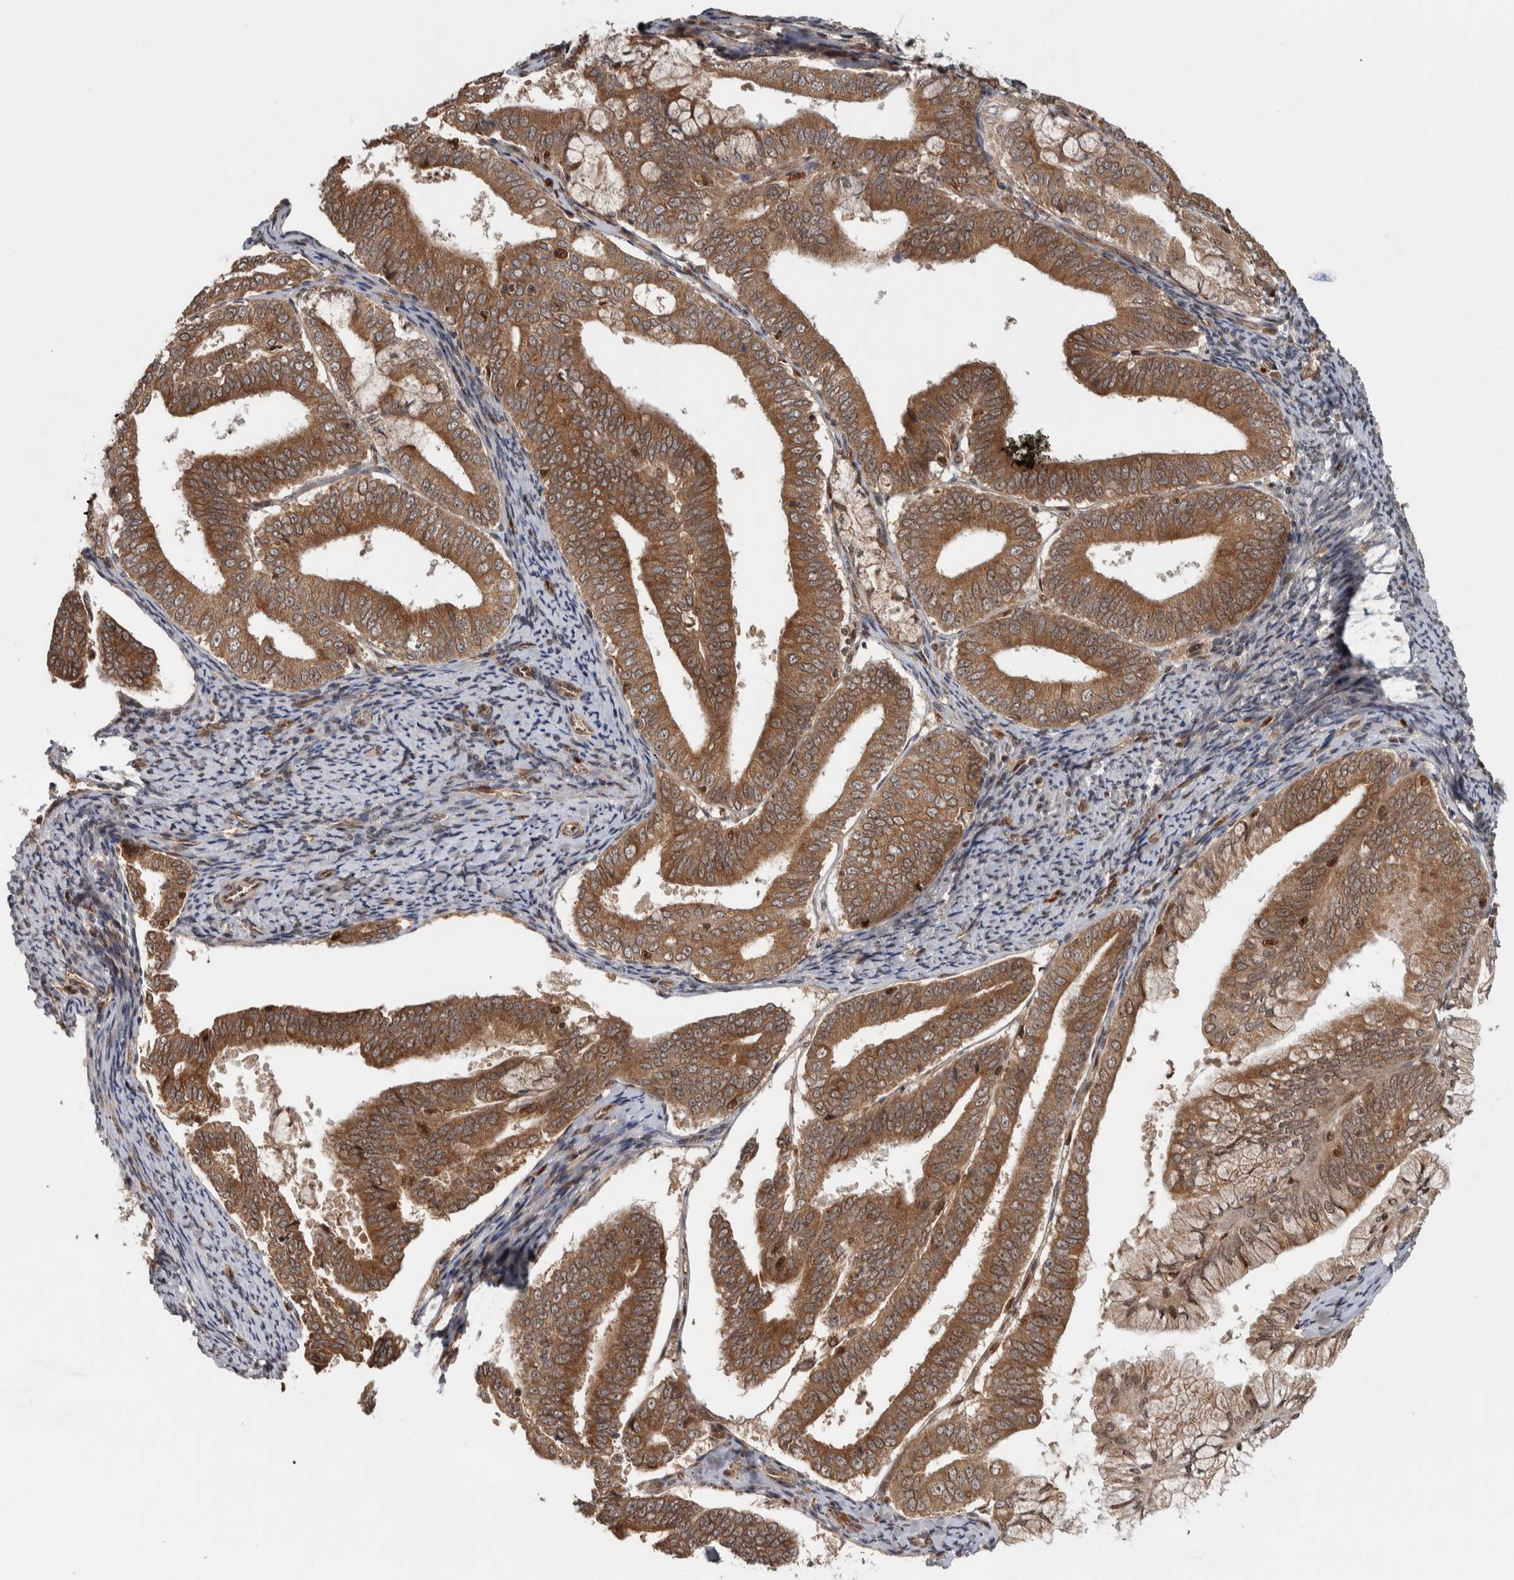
{"staining": {"intensity": "moderate", "quantity": ">75%", "location": "cytoplasmic/membranous,nuclear"}, "tissue": "endometrial cancer", "cell_type": "Tumor cells", "image_type": "cancer", "snomed": [{"axis": "morphology", "description": "Adenocarcinoma, NOS"}, {"axis": "topography", "description": "Endometrium"}], "caption": "Human endometrial cancer stained with a brown dye demonstrates moderate cytoplasmic/membranous and nuclear positive expression in approximately >75% of tumor cells.", "gene": "RPS6KA4", "patient": {"sex": "female", "age": 63}}